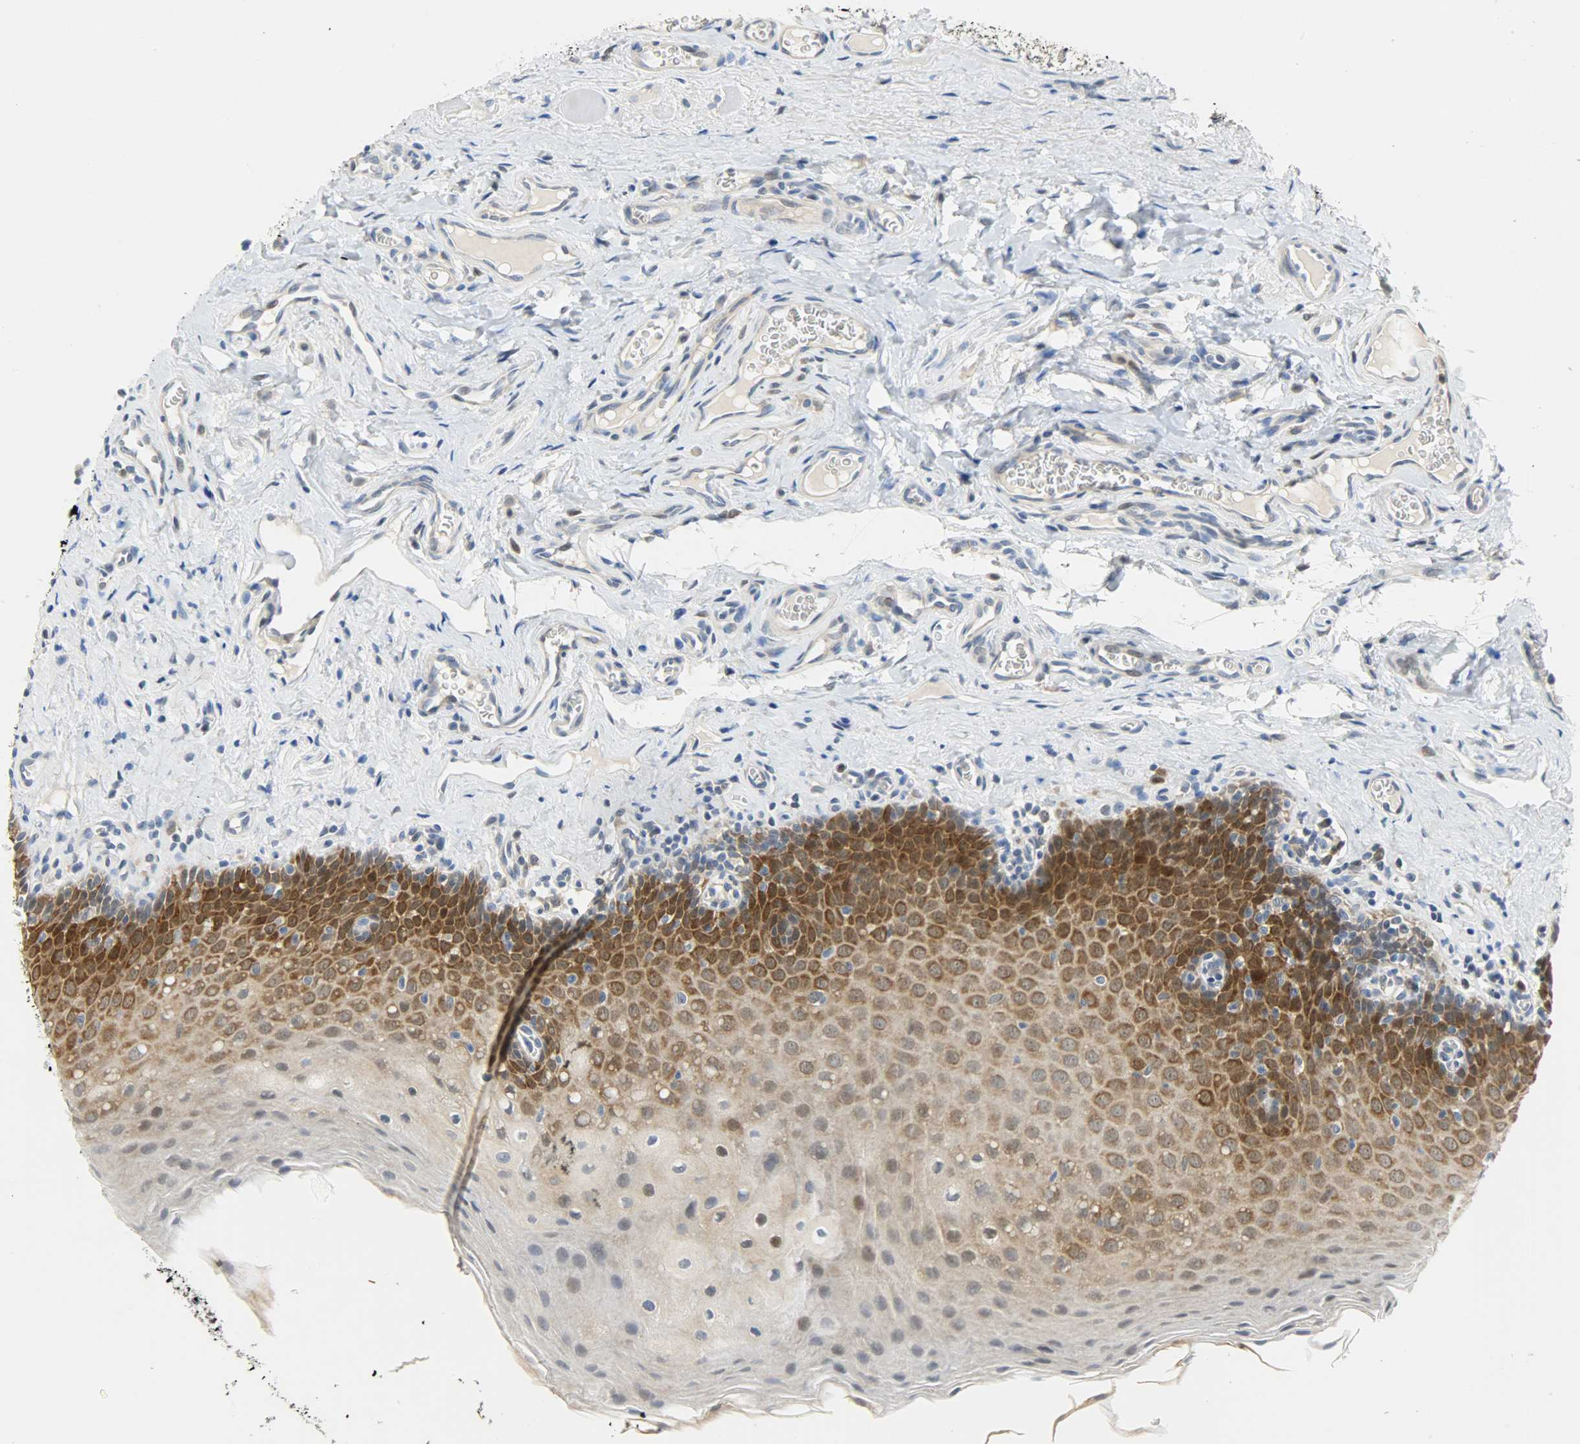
{"staining": {"intensity": "strong", "quantity": "25%-75%", "location": "cytoplasmic/membranous"}, "tissue": "oral mucosa", "cell_type": "Squamous epithelial cells", "image_type": "normal", "snomed": [{"axis": "morphology", "description": "Normal tissue, NOS"}, {"axis": "topography", "description": "Oral tissue"}], "caption": "Immunohistochemical staining of benign human oral mucosa demonstrates strong cytoplasmic/membranous protein staining in approximately 25%-75% of squamous epithelial cells.", "gene": "EIF4EBP1", "patient": {"sex": "male", "age": 20}}